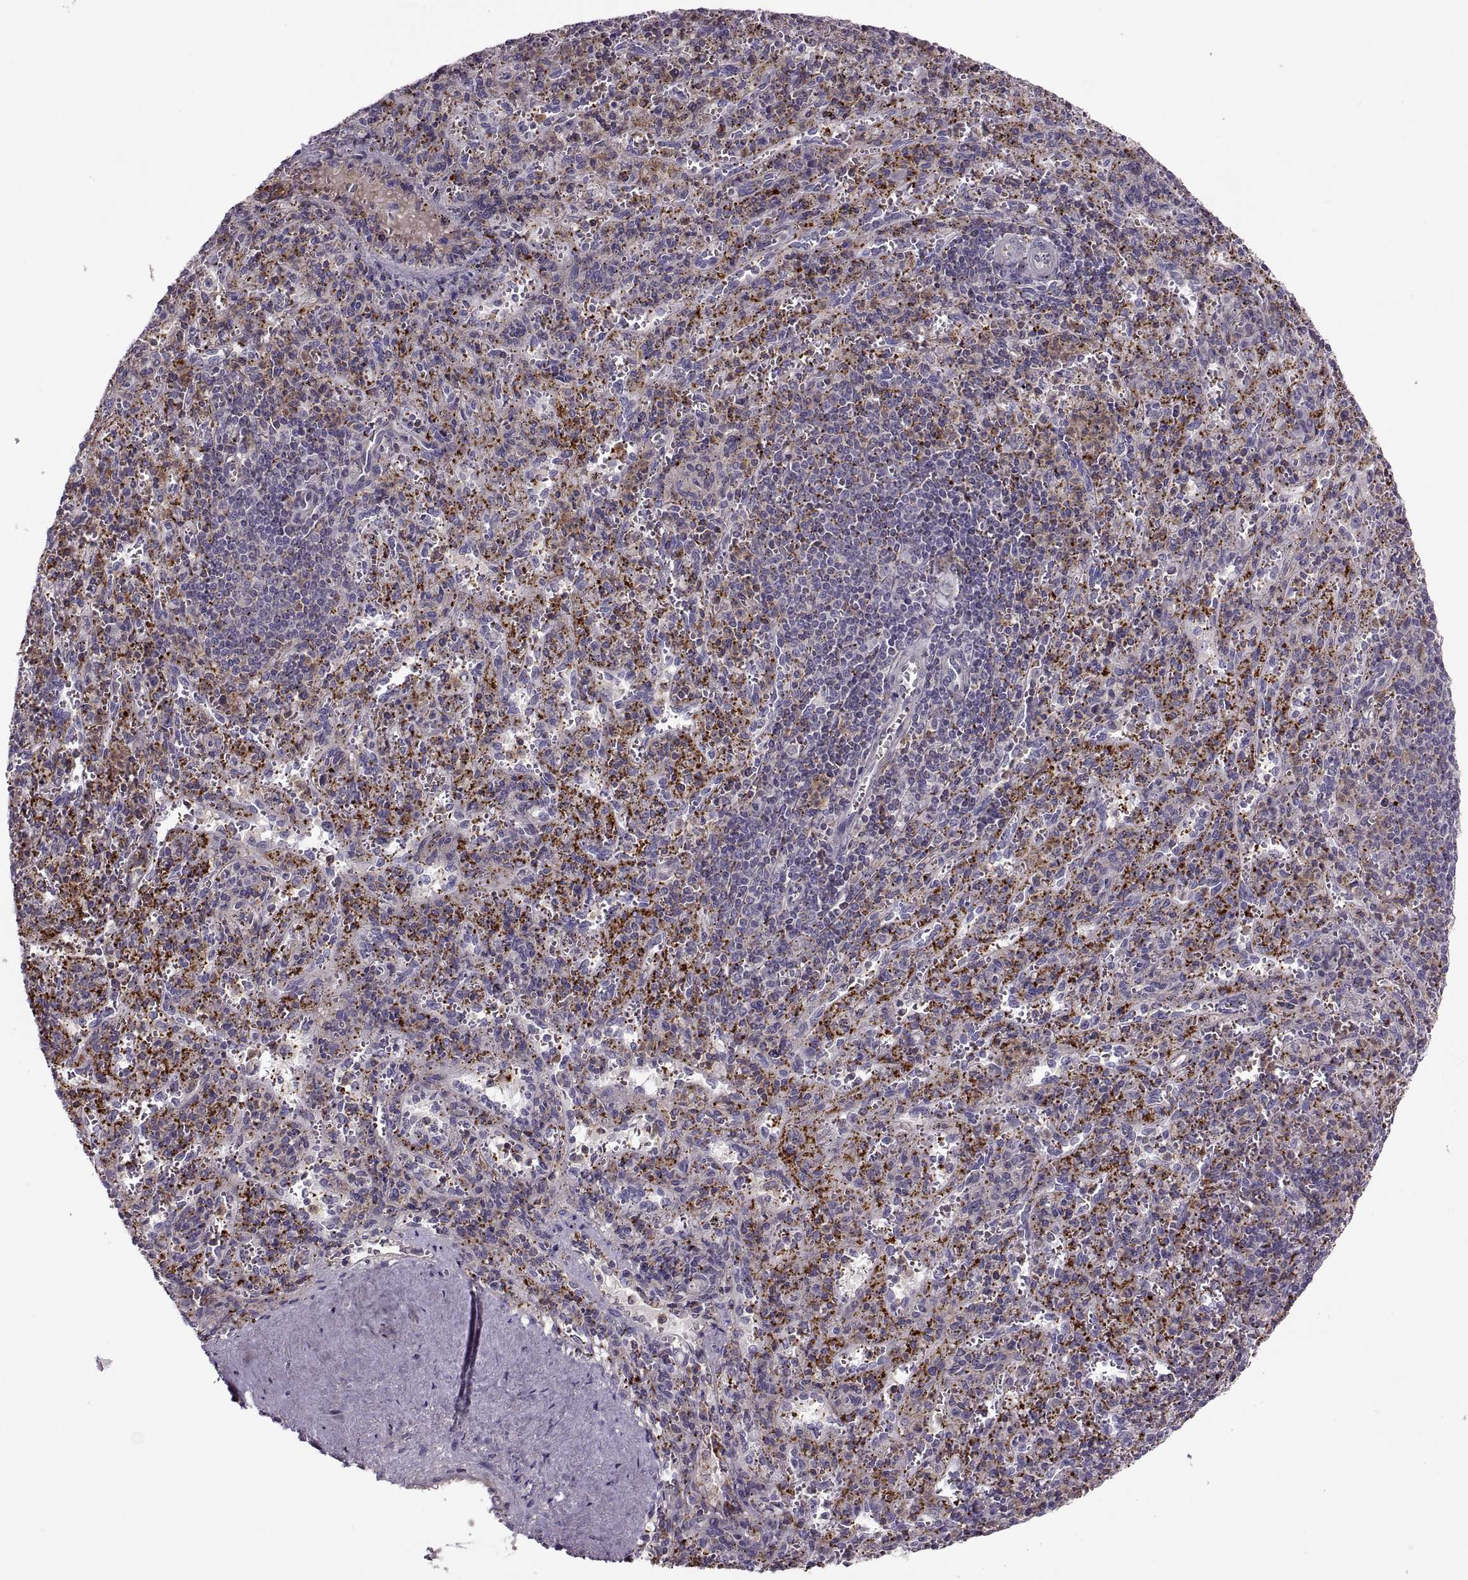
{"staining": {"intensity": "negative", "quantity": "none", "location": "none"}, "tissue": "spleen", "cell_type": "Cells in red pulp", "image_type": "normal", "snomed": [{"axis": "morphology", "description": "Normal tissue, NOS"}, {"axis": "topography", "description": "Spleen"}], "caption": "The photomicrograph exhibits no significant positivity in cells in red pulp of spleen.", "gene": "SLC2A14", "patient": {"sex": "male", "age": 57}}